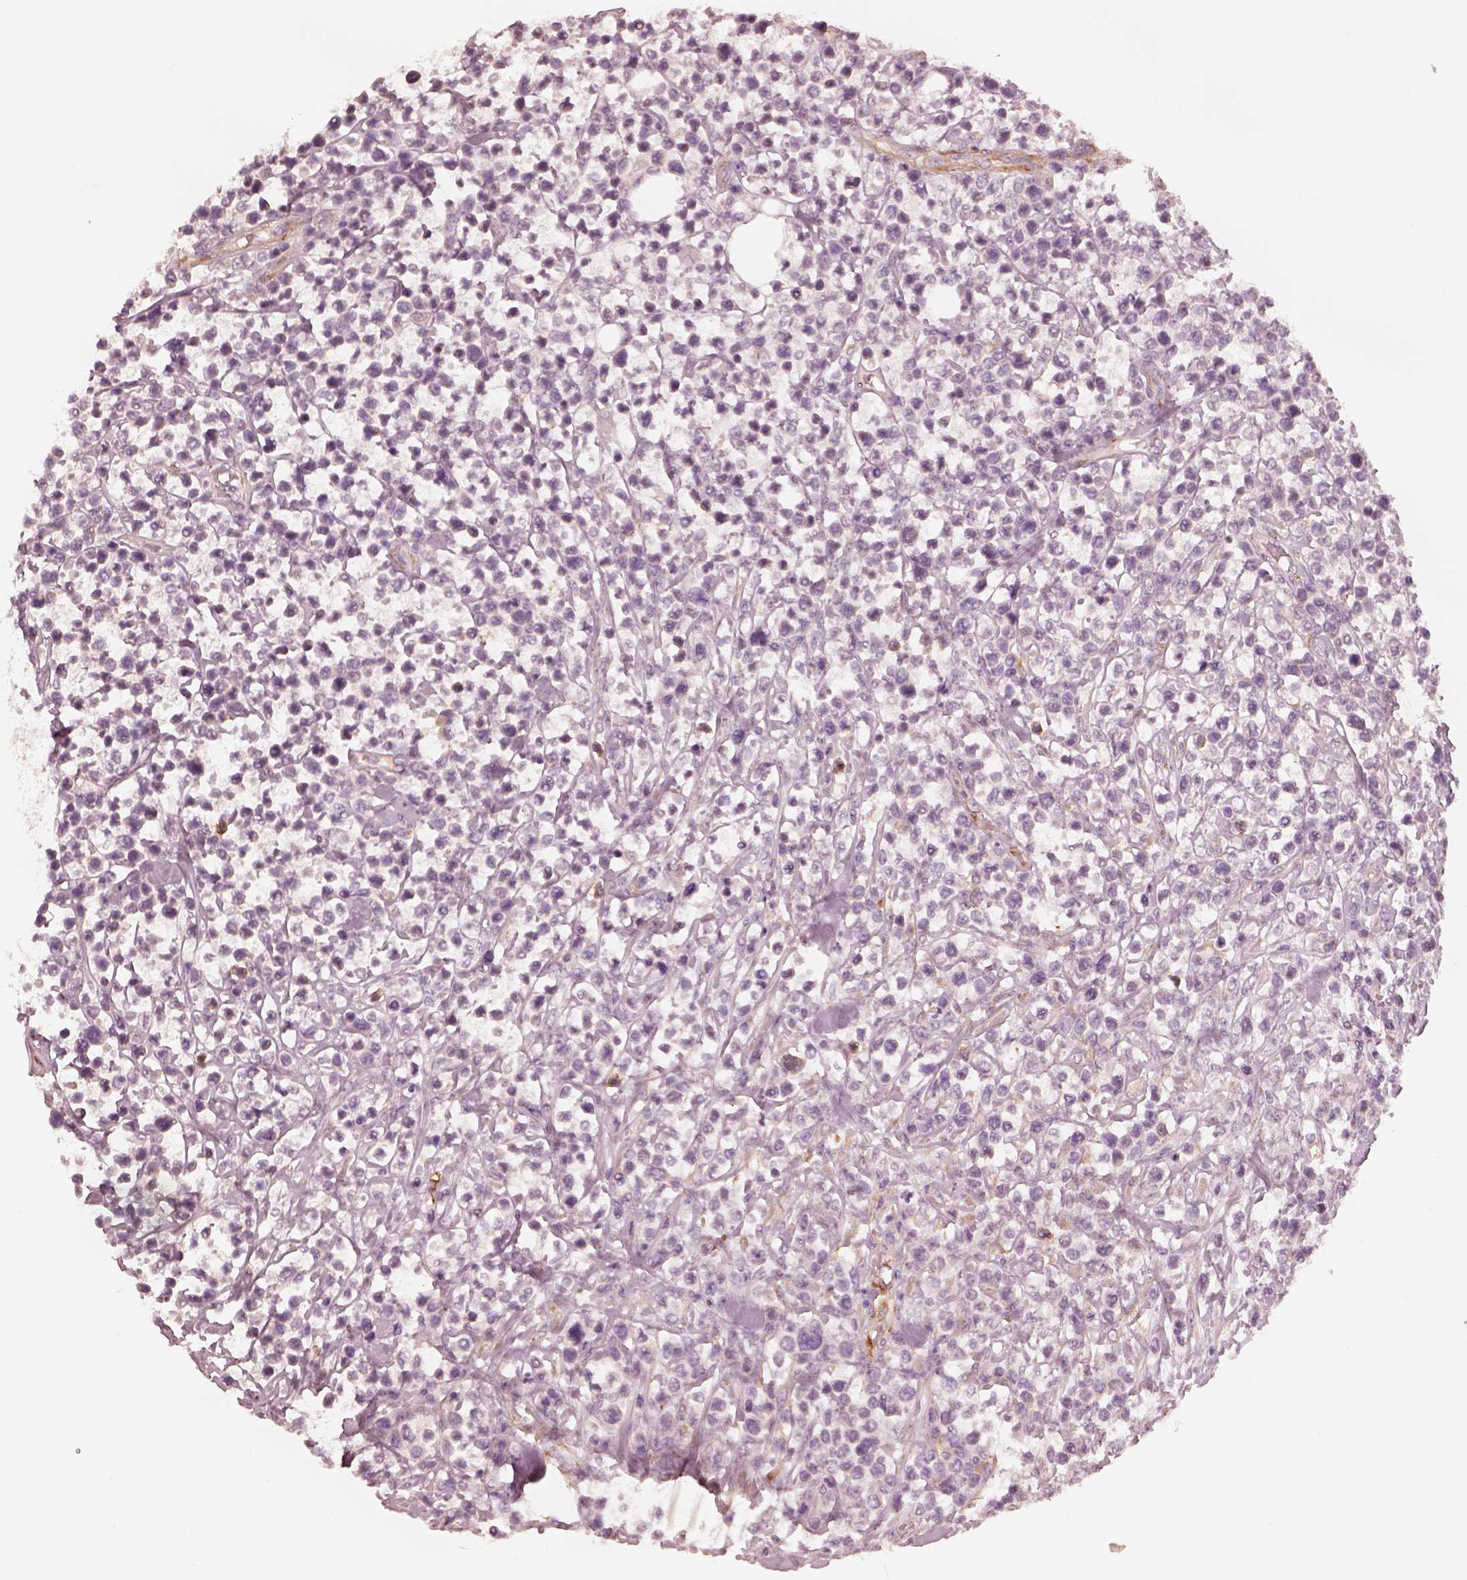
{"staining": {"intensity": "negative", "quantity": "none", "location": "none"}, "tissue": "lymphoma", "cell_type": "Tumor cells", "image_type": "cancer", "snomed": [{"axis": "morphology", "description": "Malignant lymphoma, non-Hodgkin's type, High grade"}, {"axis": "topography", "description": "Soft tissue"}], "caption": "There is no significant positivity in tumor cells of malignant lymphoma, non-Hodgkin's type (high-grade).", "gene": "DNAAF9", "patient": {"sex": "female", "age": 56}}